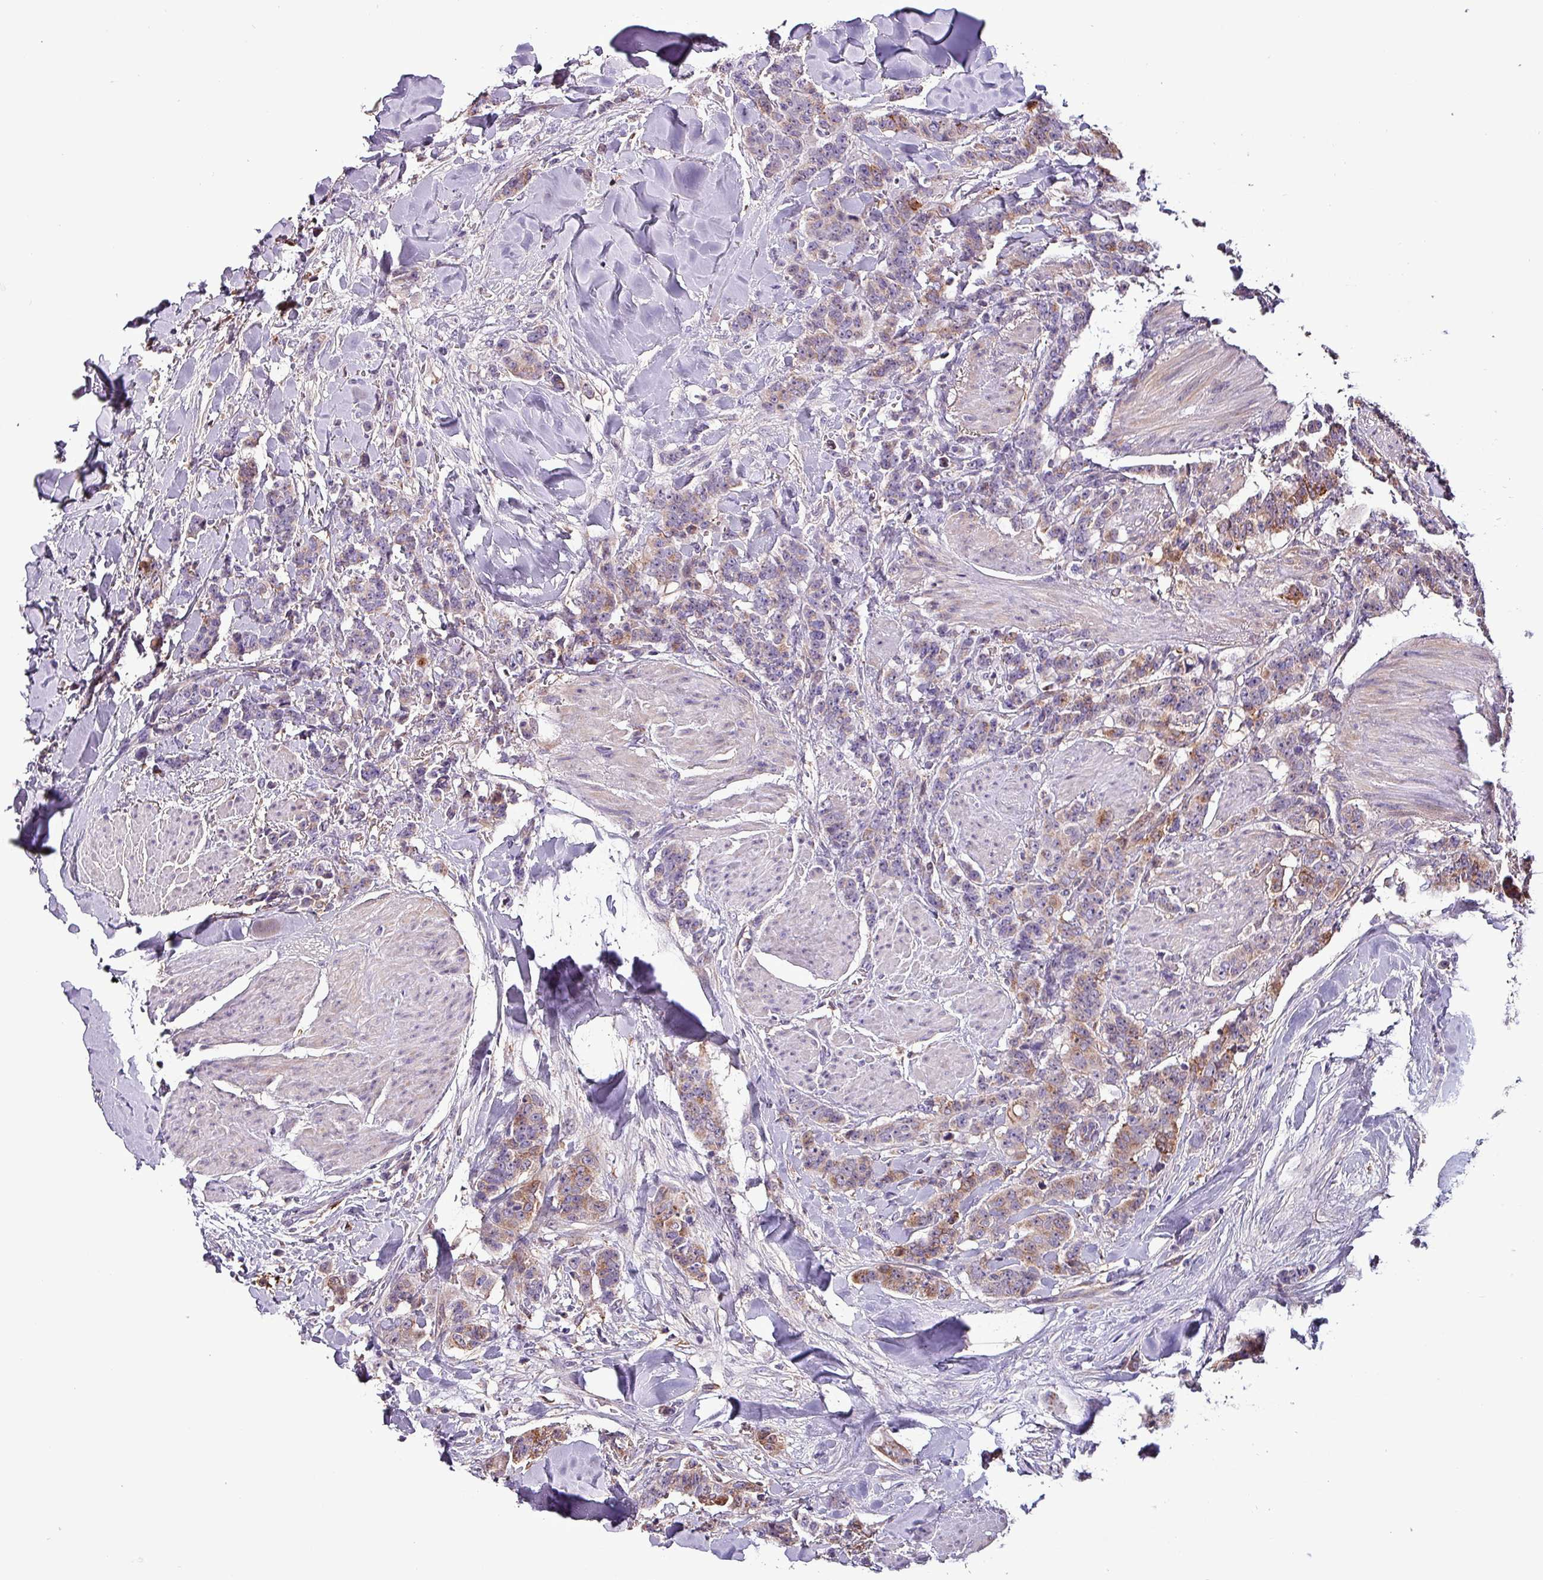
{"staining": {"intensity": "moderate", "quantity": "25%-75%", "location": "cytoplasmic/membranous"}, "tissue": "breast cancer", "cell_type": "Tumor cells", "image_type": "cancer", "snomed": [{"axis": "morphology", "description": "Duct carcinoma"}, {"axis": "topography", "description": "Breast"}], "caption": "DAB (3,3'-diaminobenzidine) immunohistochemical staining of breast infiltrating ductal carcinoma shows moderate cytoplasmic/membranous protein positivity in about 25%-75% of tumor cells.", "gene": "SCIN", "patient": {"sex": "female", "age": 40}}